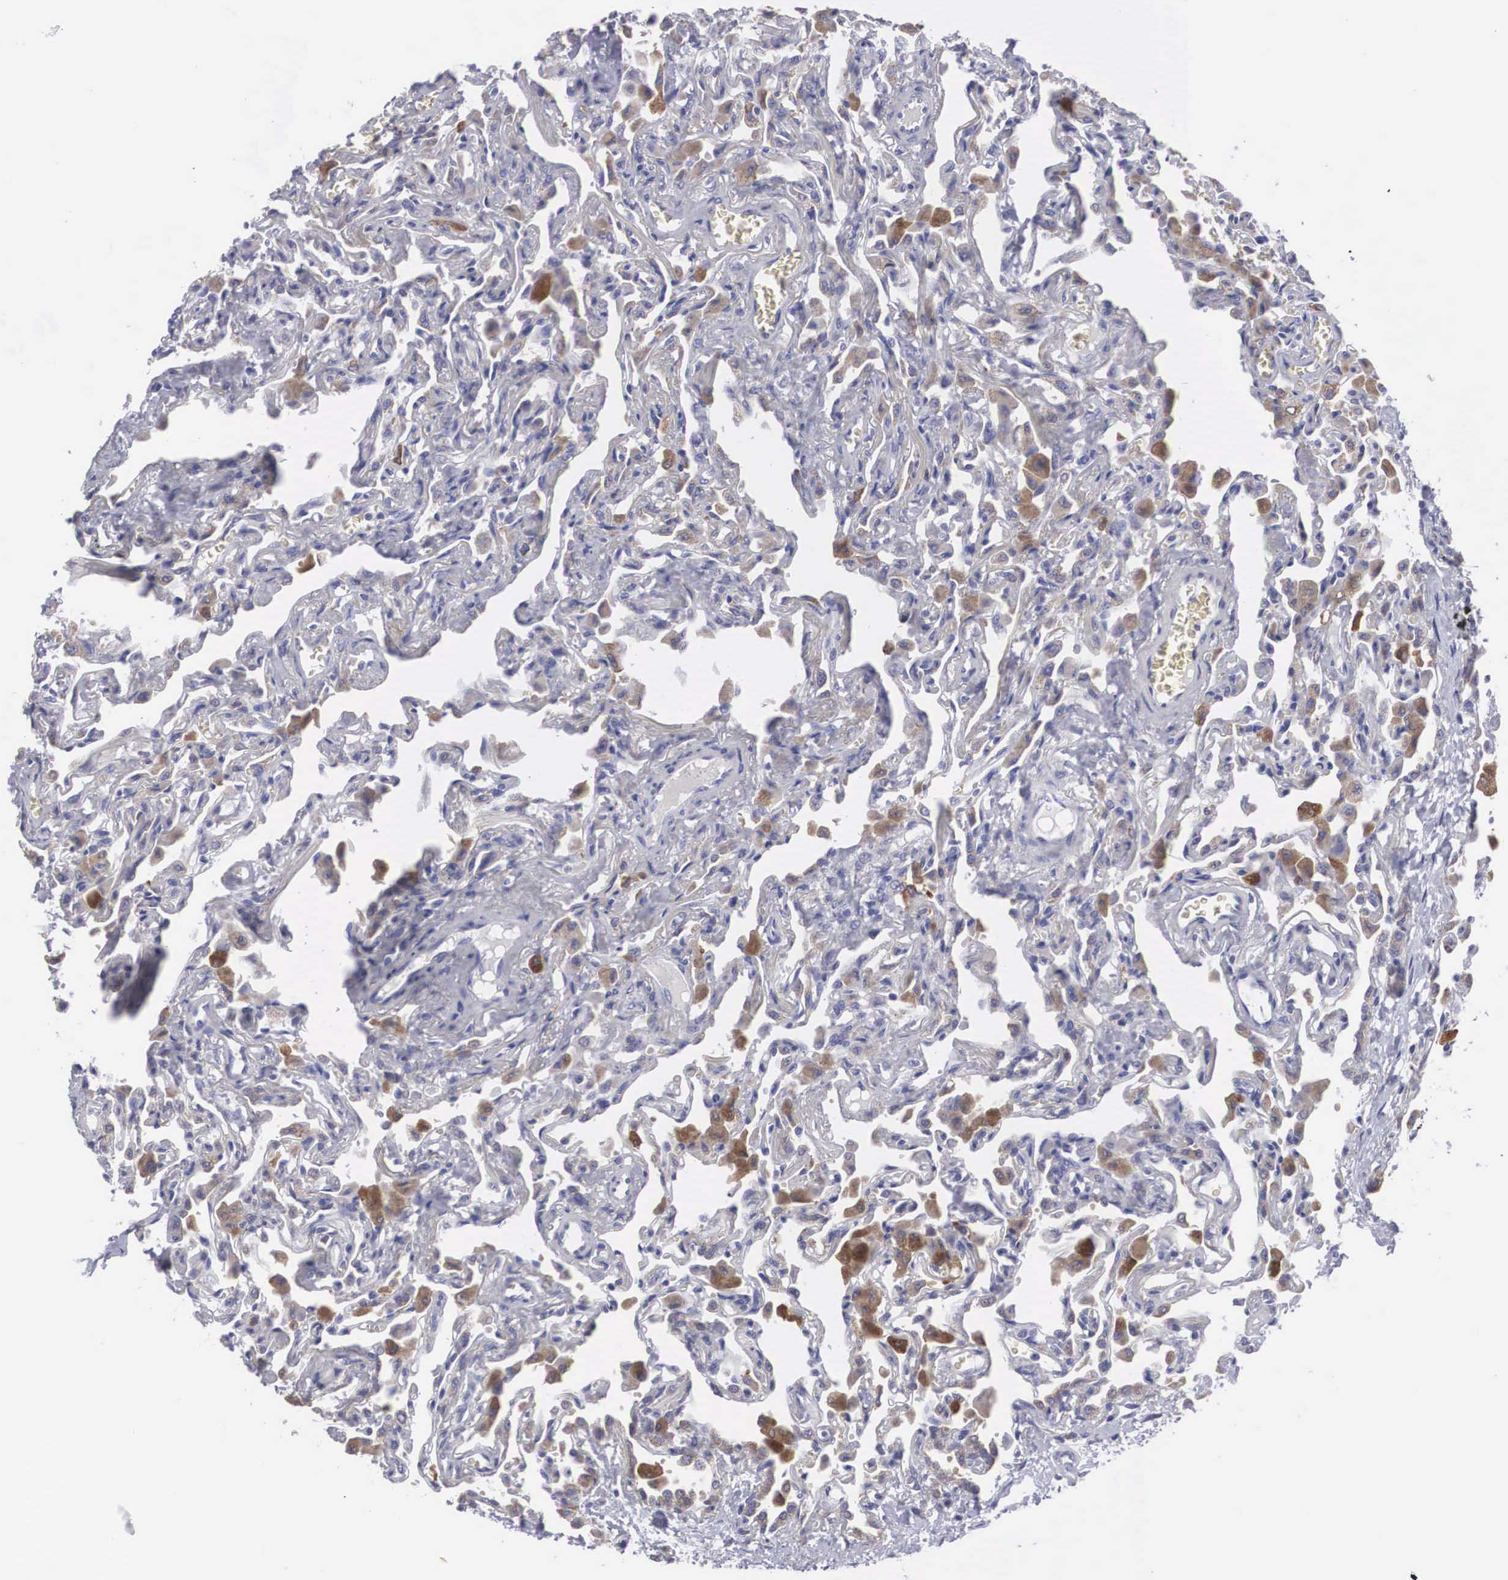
{"staining": {"intensity": "weak", "quantity": "<25%", "location": "cytoplasmic/membranous"}, "tissue": "lung", "cell_type": "Alveolar cells", "image_type": "normal", "snomed": [{"axis": "morphology", "description": "Normal tissue, NOS"}, {"axis": "topography", "description": "Lung"}], "caption": "Immunohistochemical staining of unremarkable lung demonstrates no significant expression in alveolar cells. Nuclei are stained in blue.", "gene": "ARMCX3", "patient": {"sex": "male", "age": 73}}